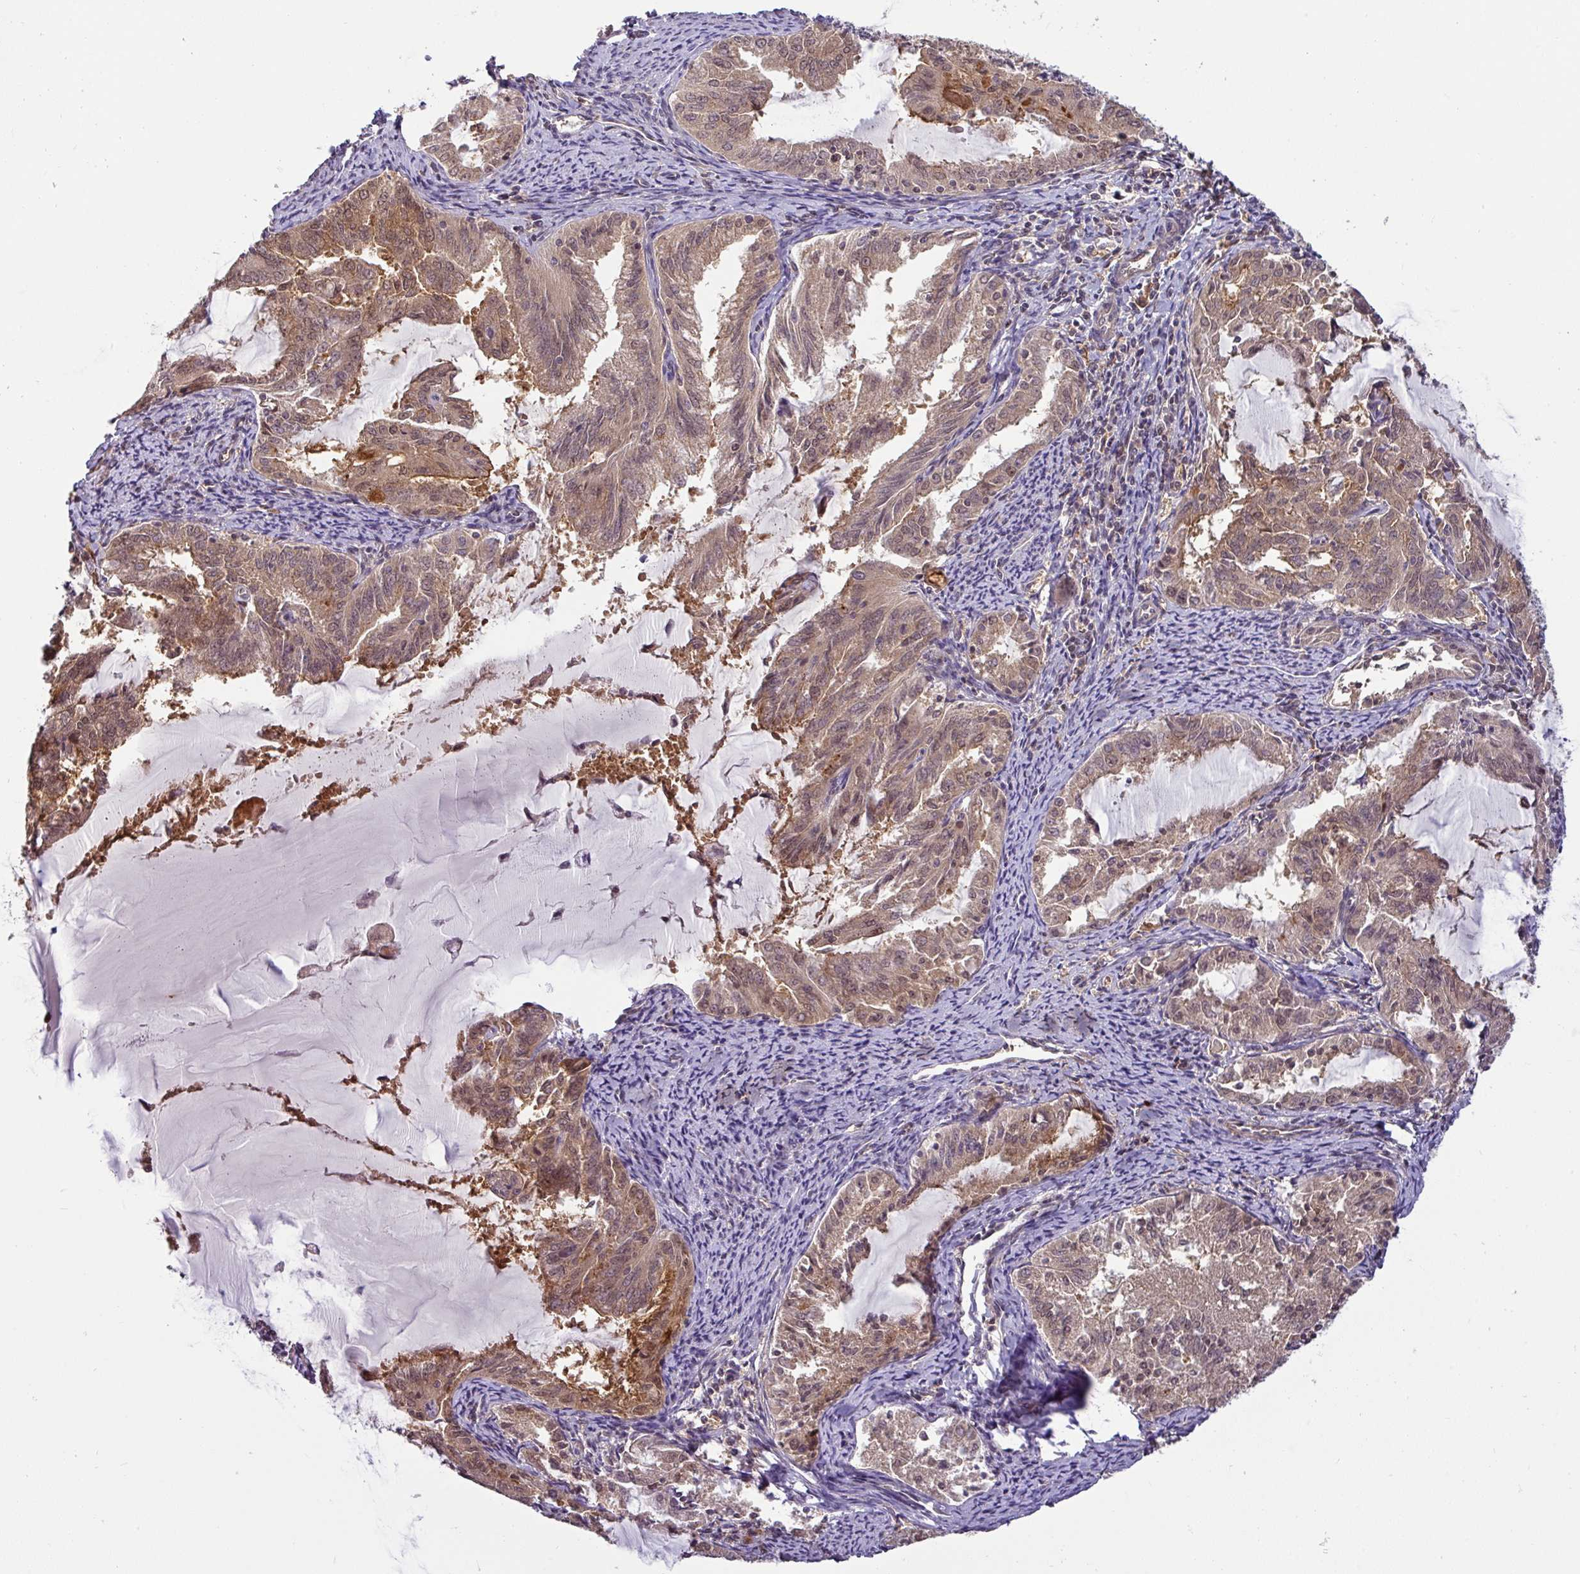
{"staining": {"intensity": "moderate", "quantity": "<25%", "location": "cytoplasmic/membranous,nuclear"}, "tissue": "endometrial cancer", "cell_type": "Tumor cells", "image_type": "cancer", "snomed": [{"axis": "morphology", "description": "Adenocarcinoma, NOS"}, {"axis": "topography", "description": "Endometrium"}], "caption": "Moderate cytoplasmic/membranous and nuclear staining is seen in about <25% of tumor cells in endometrial cancer.", "gene": "SHB", "patient": {"sex": "female", "age": 70}}